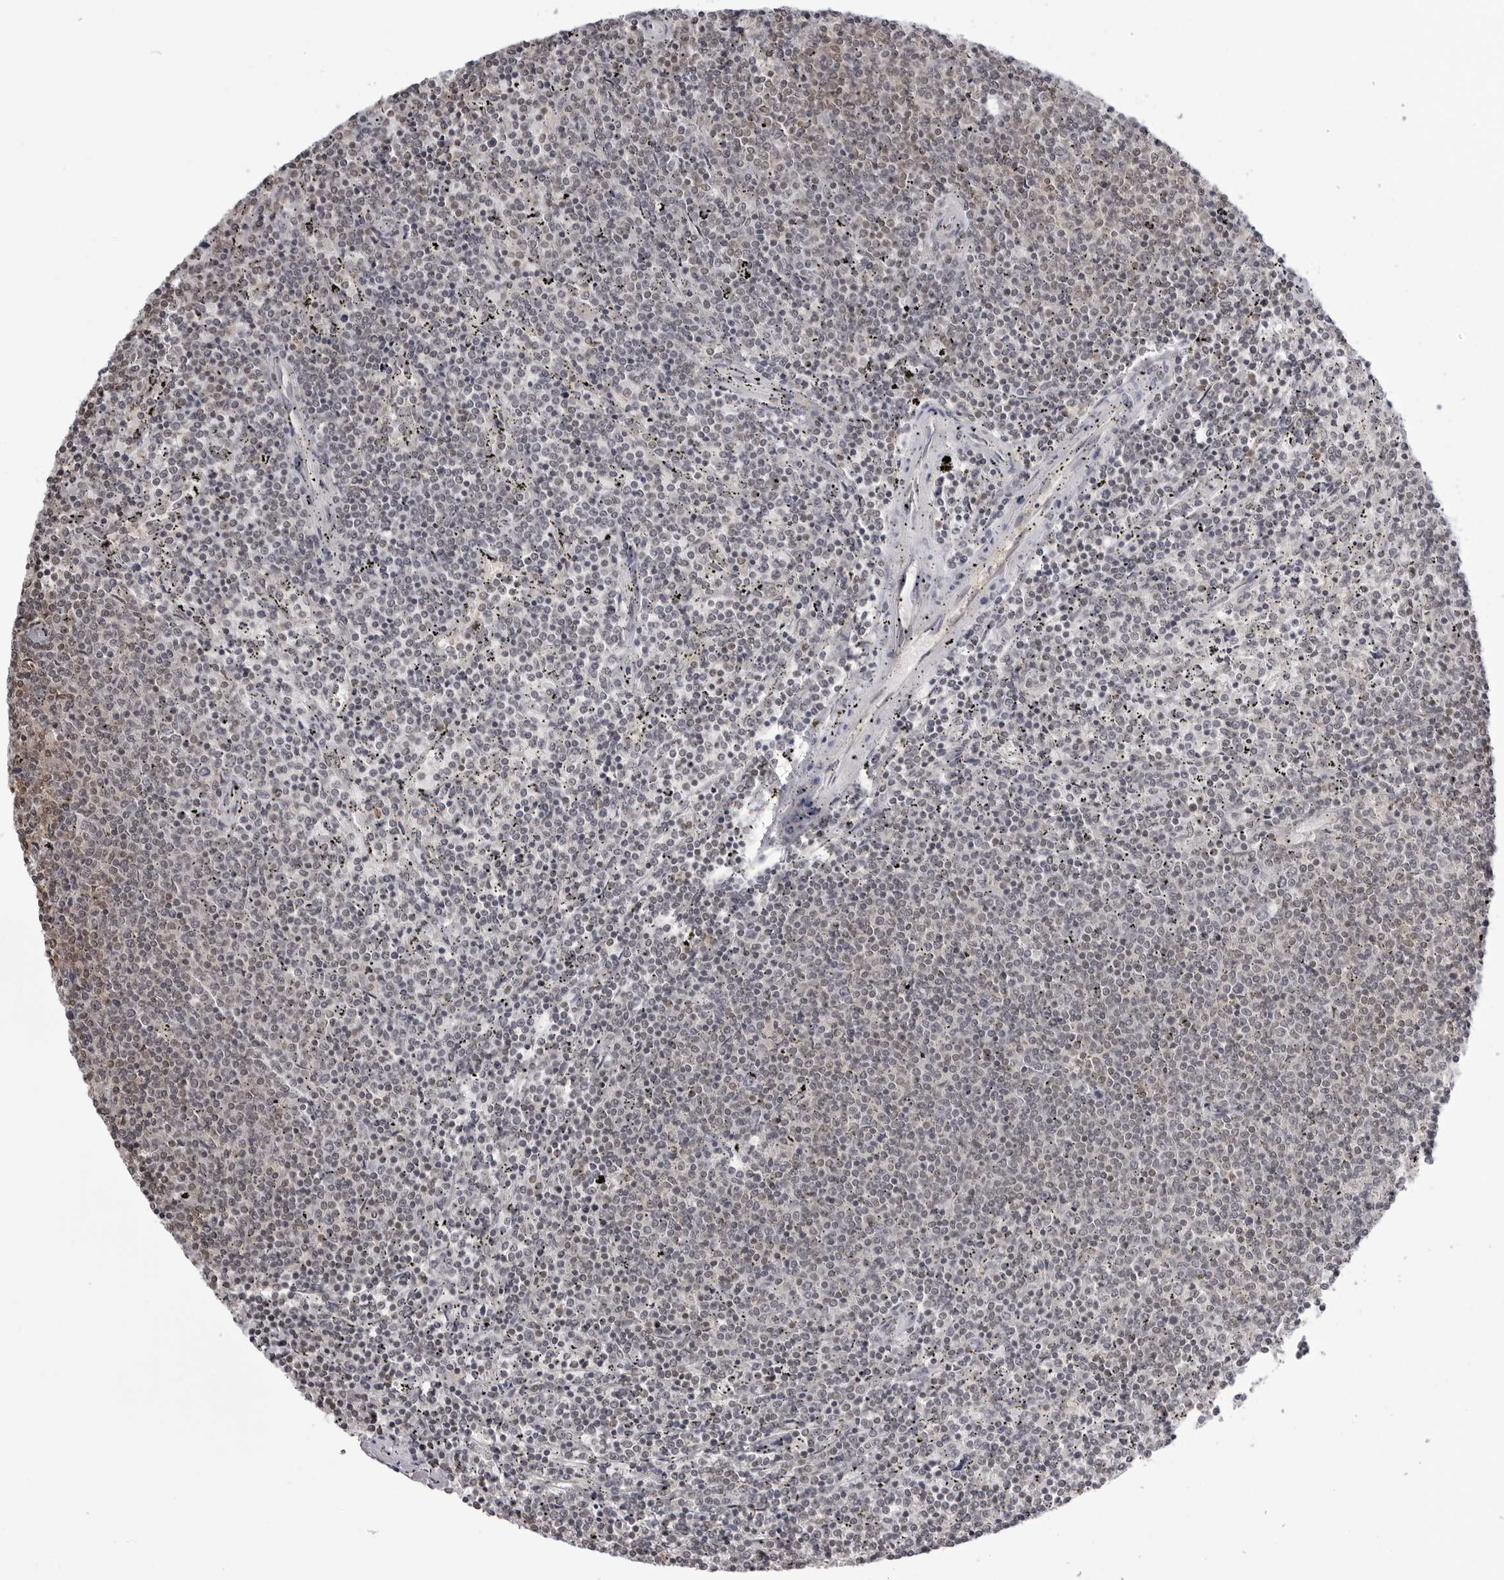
{"staining": {"intensity": "negative", "quantity": "none", "location": "none"}, "tissue": "lymphoma", "cell_type": "Tumor cells", "image_type": "cancer", "snomed": [{"axis": "morphology", "description": "Malignant lymphoma, non-Hodgkin's type, Low grade"}, {"axis": "topography", "description": "Spleen"}], "caption": "Human malignant lymphoma, non-Hodgkin's type (low-grade) stained for a protein using immunohistochemistry displays no staining in tumor cells.", "gene": "YWHAG", "patient": {"sex": "female", "age": 50}}